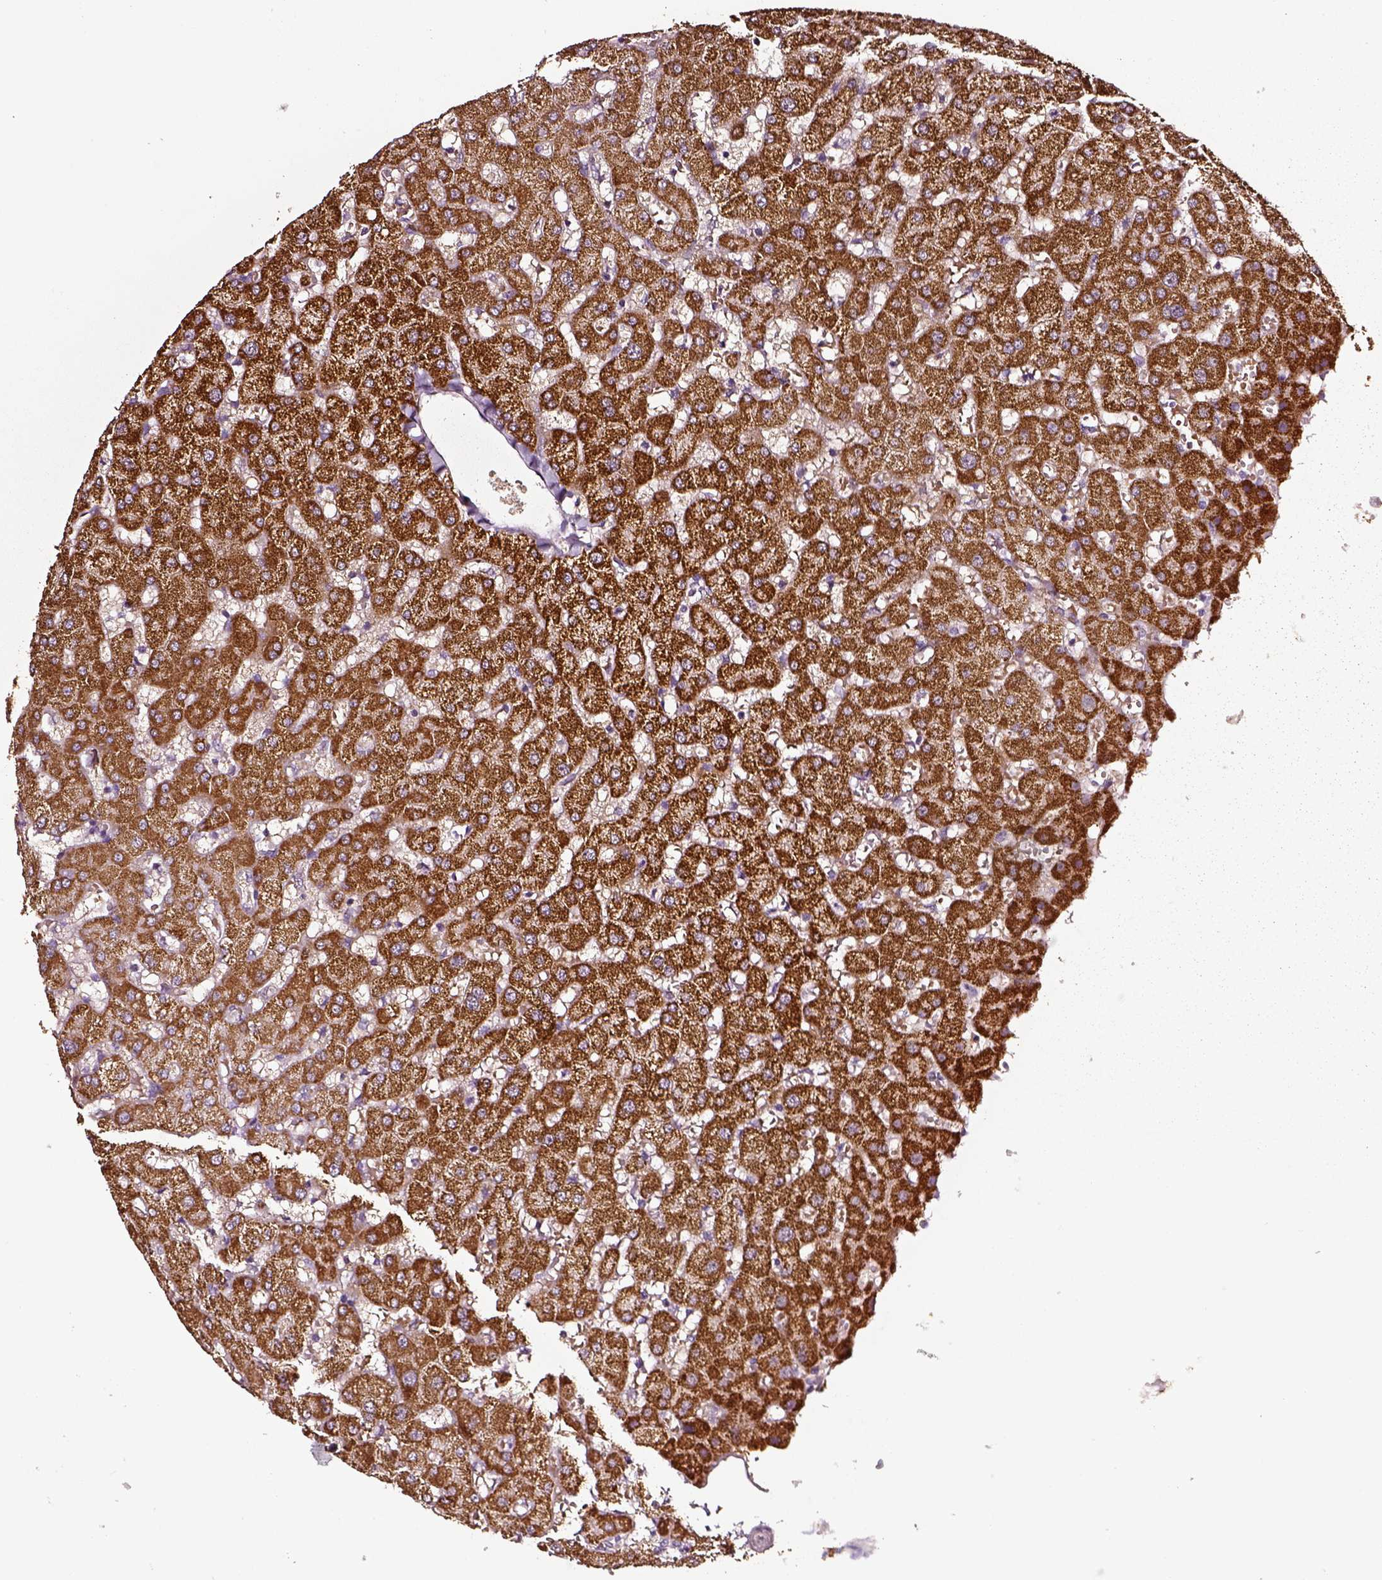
{"staining": {"intensity": "negative", "quantity": "none", "location": "none"}, "tissue": "liver", "cell_type": "Cholangiocytes", "image_type": "normal", "snomed": [{"axis": "morphology", "description": "Normal tissue, NOS"}, {"axis": "topography", "description": "Liver"}], "caption": "Cholangiocytes show no significant protein staining in benign liver. The staining was performed using DAB to visualize the protein expression in brown, while the nuclei were stained in blue with hematoxylin (Magnification: 20x).", "gene": "AADAT", "patient": {"sex": "female", "age": 63}}